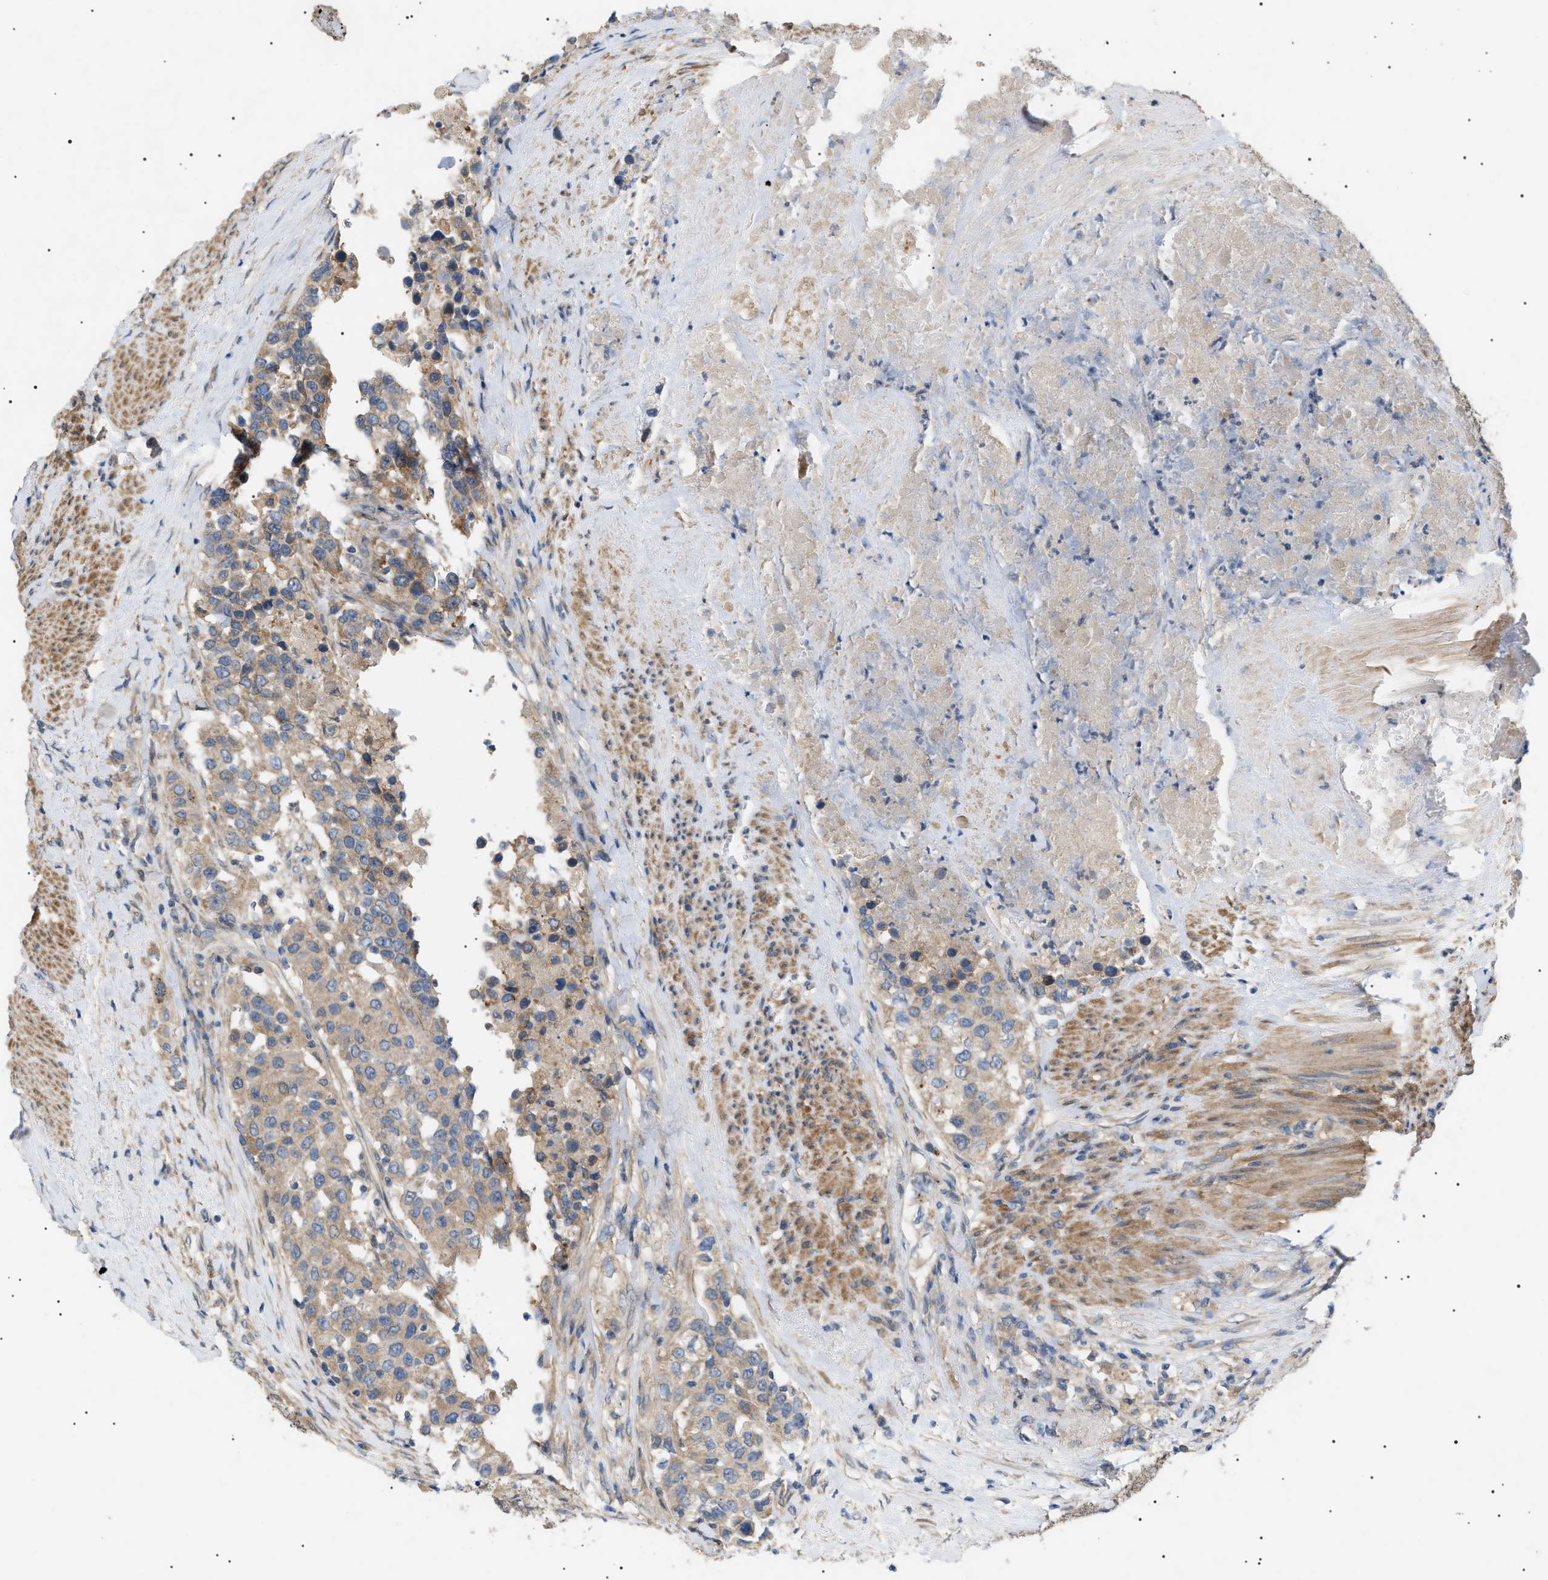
{"staining": {"intensity": "weak", "quantity": ">75%", "location": "cytoplasmic/membranous"}, "tissue": "urothelial cancer", "cell_type": "Tumor cells", "image_type": "cancer", "snomed": [{"axis": "morphology", "description": "Urothelial carcinoma, High grade"}, {"axis": "topography", "description": "Urinary bladder"}], "caption": "This histopathology image reveals urothelial cancer stained with immunohistochemistry (IHC) to label a protein in brown. The cytoplasmic/membranous of tumor cells show weak positivity for the protein. Nuclei are counter-stained blue.", "gene": "IRS2", "patient": {"sex": "female", "age": 80}}